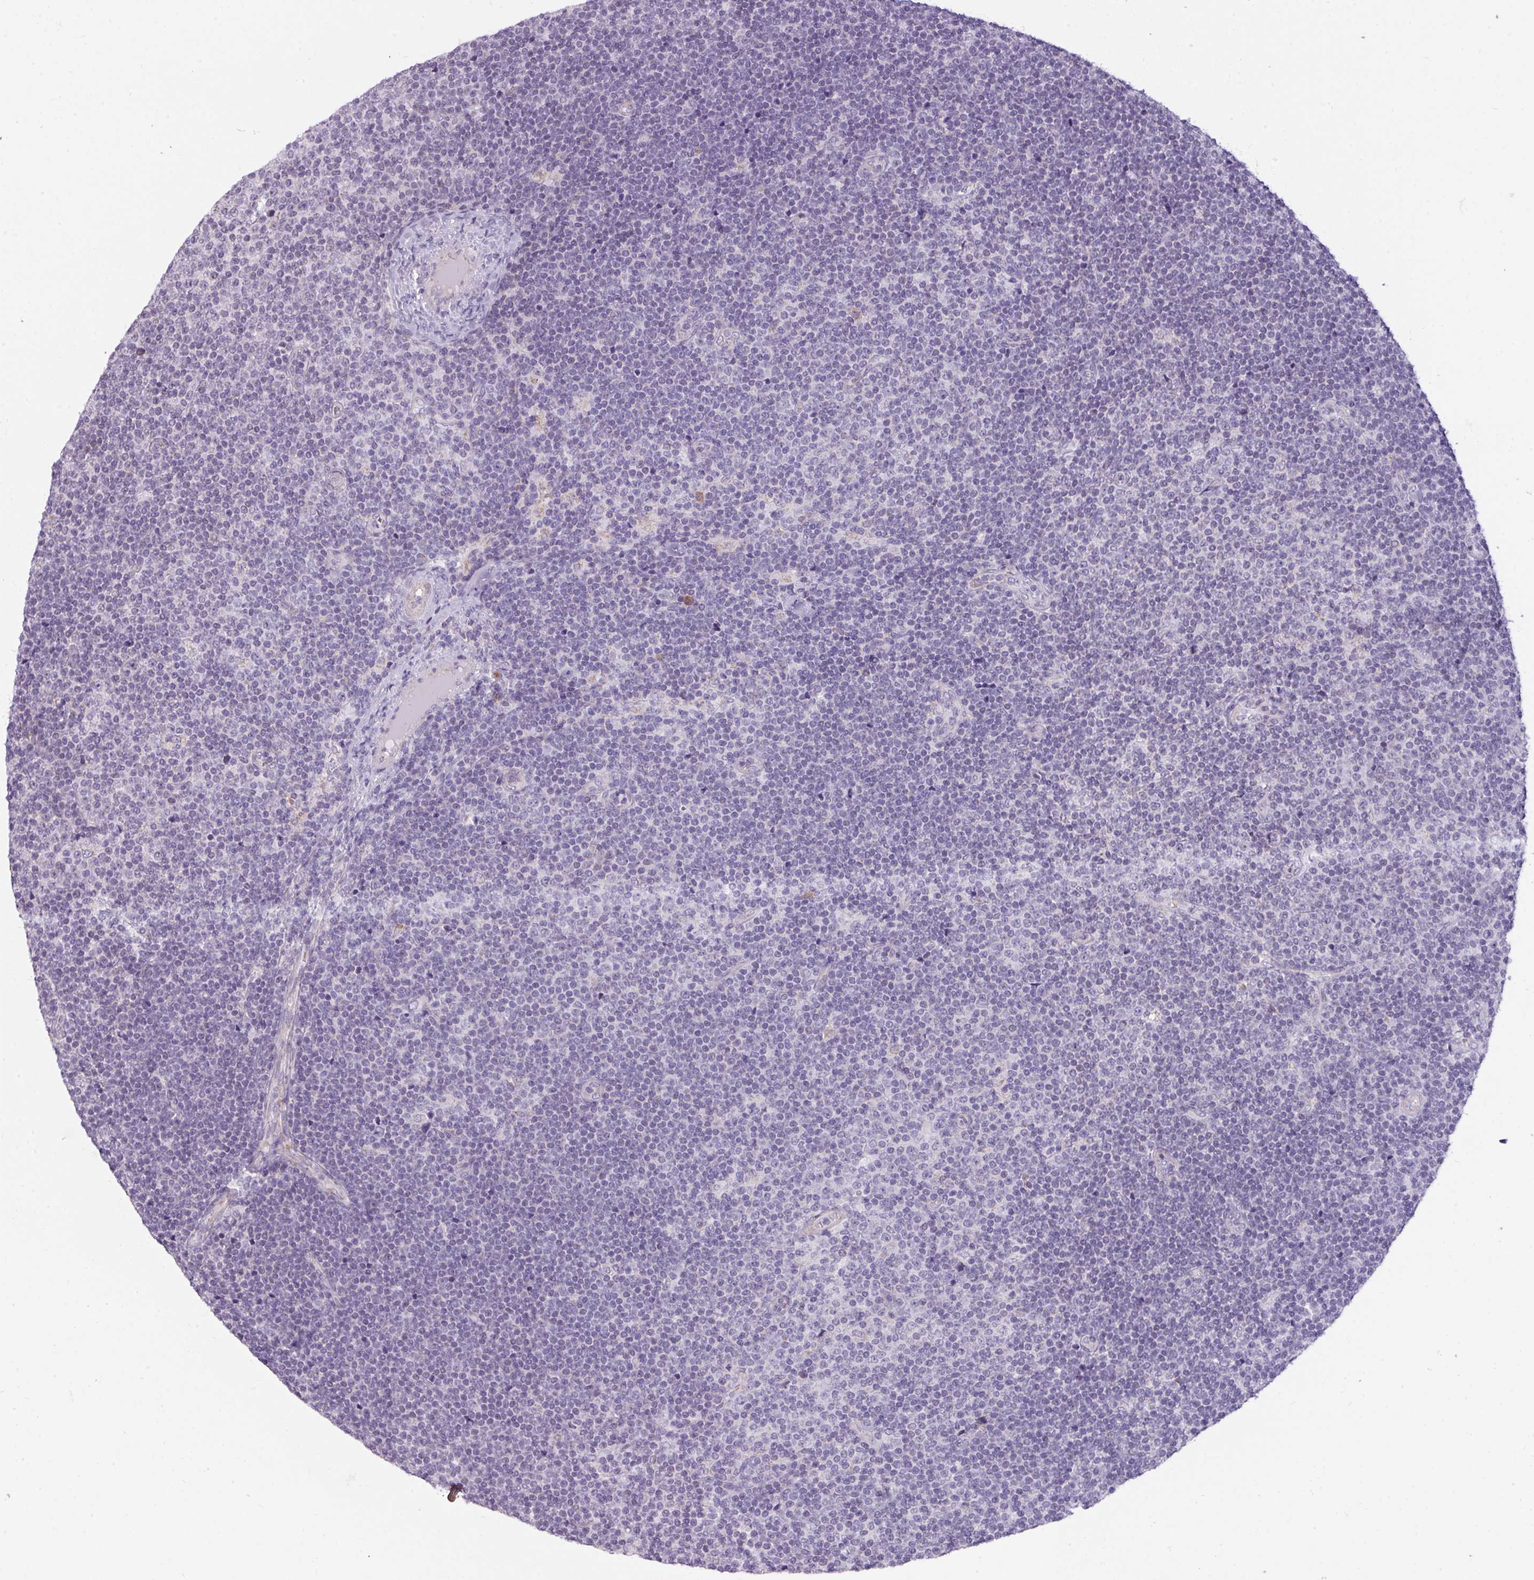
{"staining": {"intensity": "negative", "quantity": "none", "location": "none"}, "tissue": "lymphoma", "cell_type": "Tumor cells", "image_type": "cancer", "snomed": [{"axis": "morphology", "description": "Malignant lymphoma, non-Hodgkin's type, Low grade"}, {"axis": "topography", "description": "Lymph node"}], "caption": "There is no significant expression in tumor cells of low-grade malignant lymphoma, non-Hodgkin's type. The staining was performed using DAB (3,3'-diaminobenzidine) to visualize the protein expression in brown, while the nuclei were stained in blue with hematoxylin (Magnification: 20x).", "gene": "C2orf68", "patient": {"sex": "male", "age": 48}}